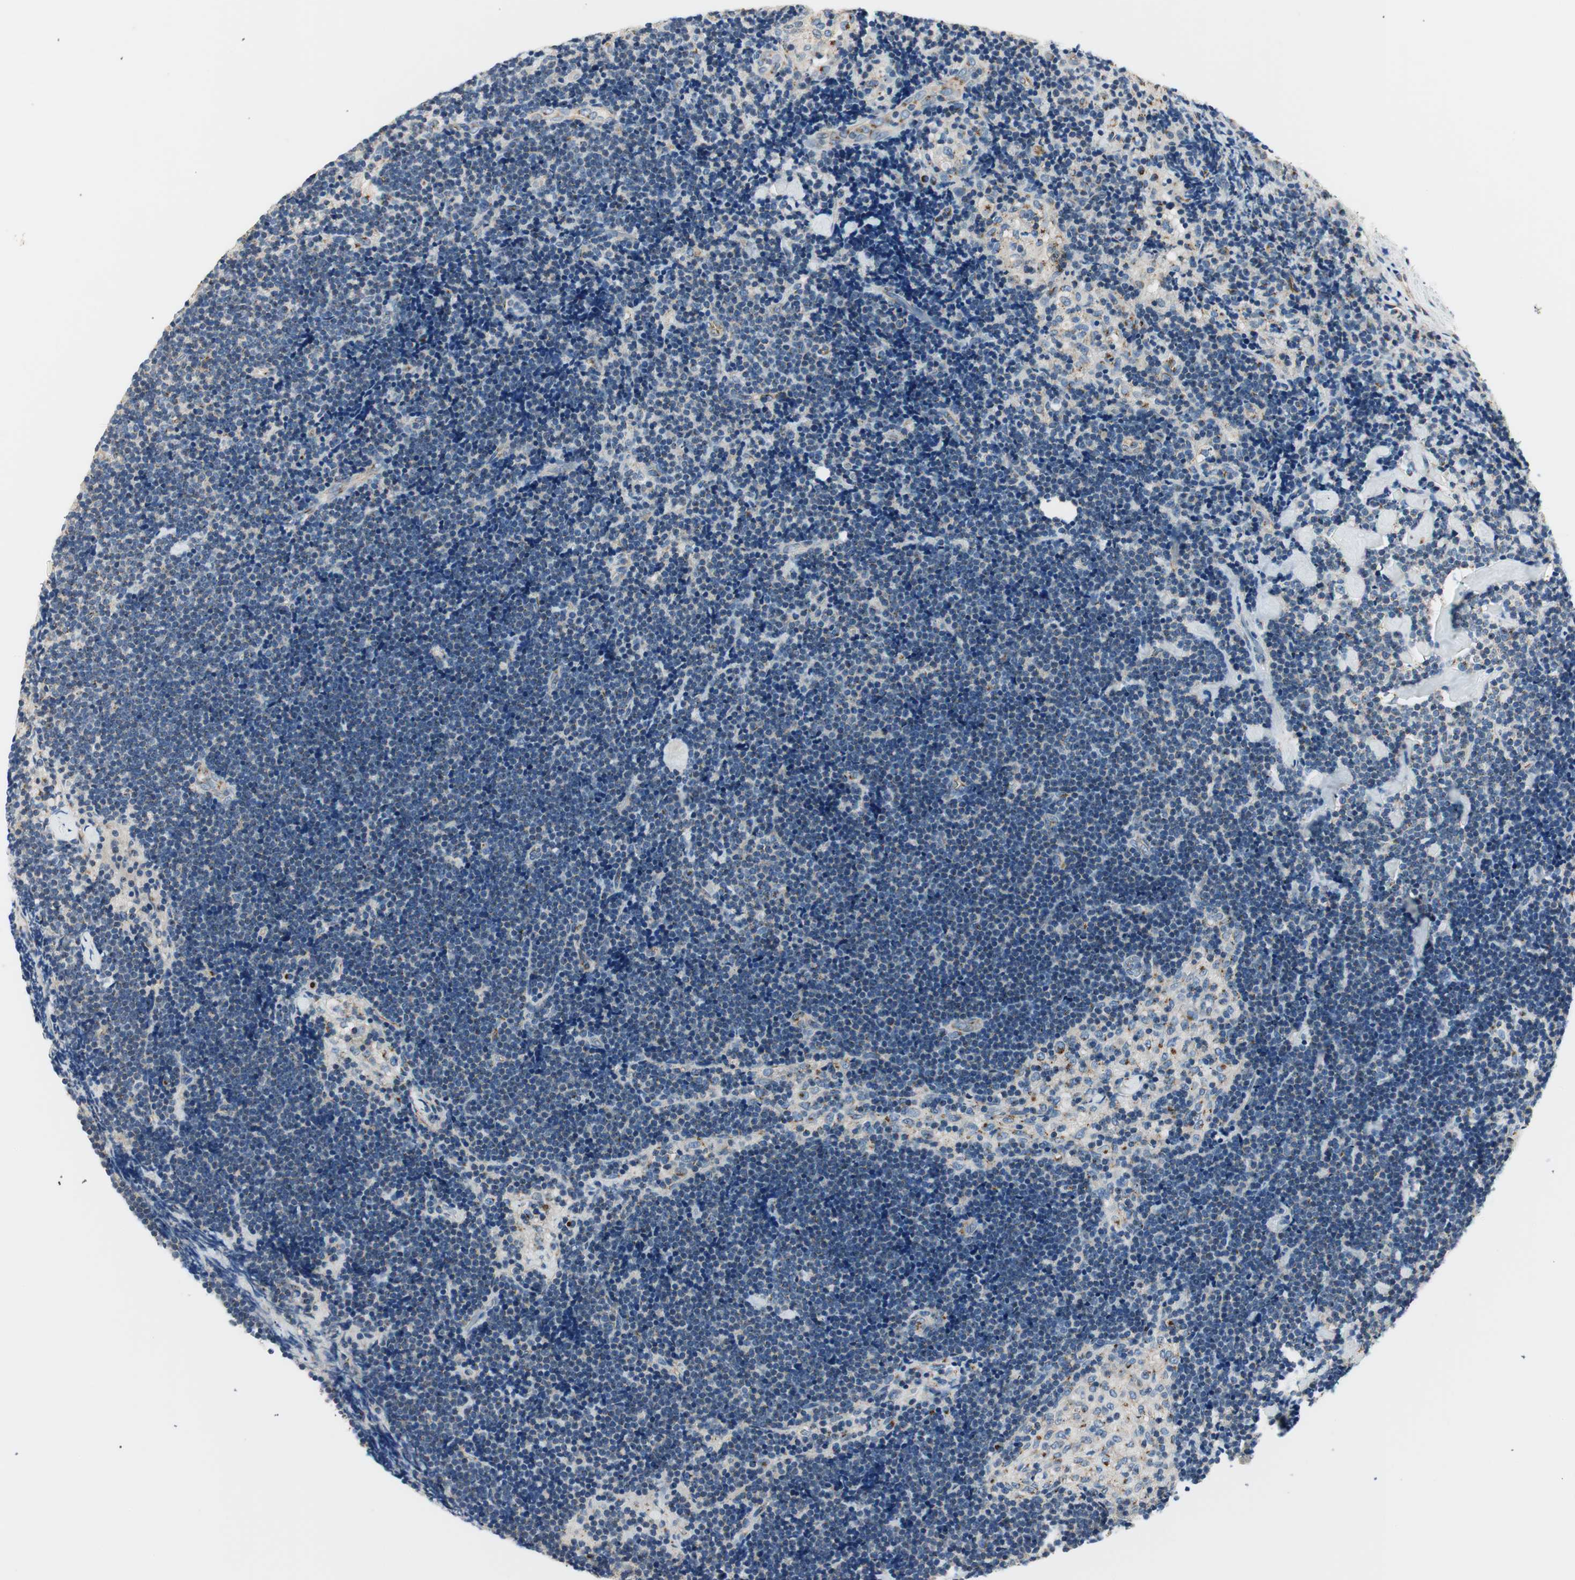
{"staining": {"intensity": "moderate", "quantity": "25%-75%", "location": "cytoplasmic/membranous"}, "tissue": "lymph node", "cell_type": "Germinal center cells", "image_type": "normal", "snomed": [{"axis": "morphology", "description": "Normal tissue, NOS"}, {"axis": "topography", "description": "Lymph node"}], "caption": "This is an image of IHC staining of benign lymph node, which shows moderate expression in the cytoplasmic/membranous of germinal center cells.", "gene": "TMF1", "patient": {"sex": "male", "age": 63}}